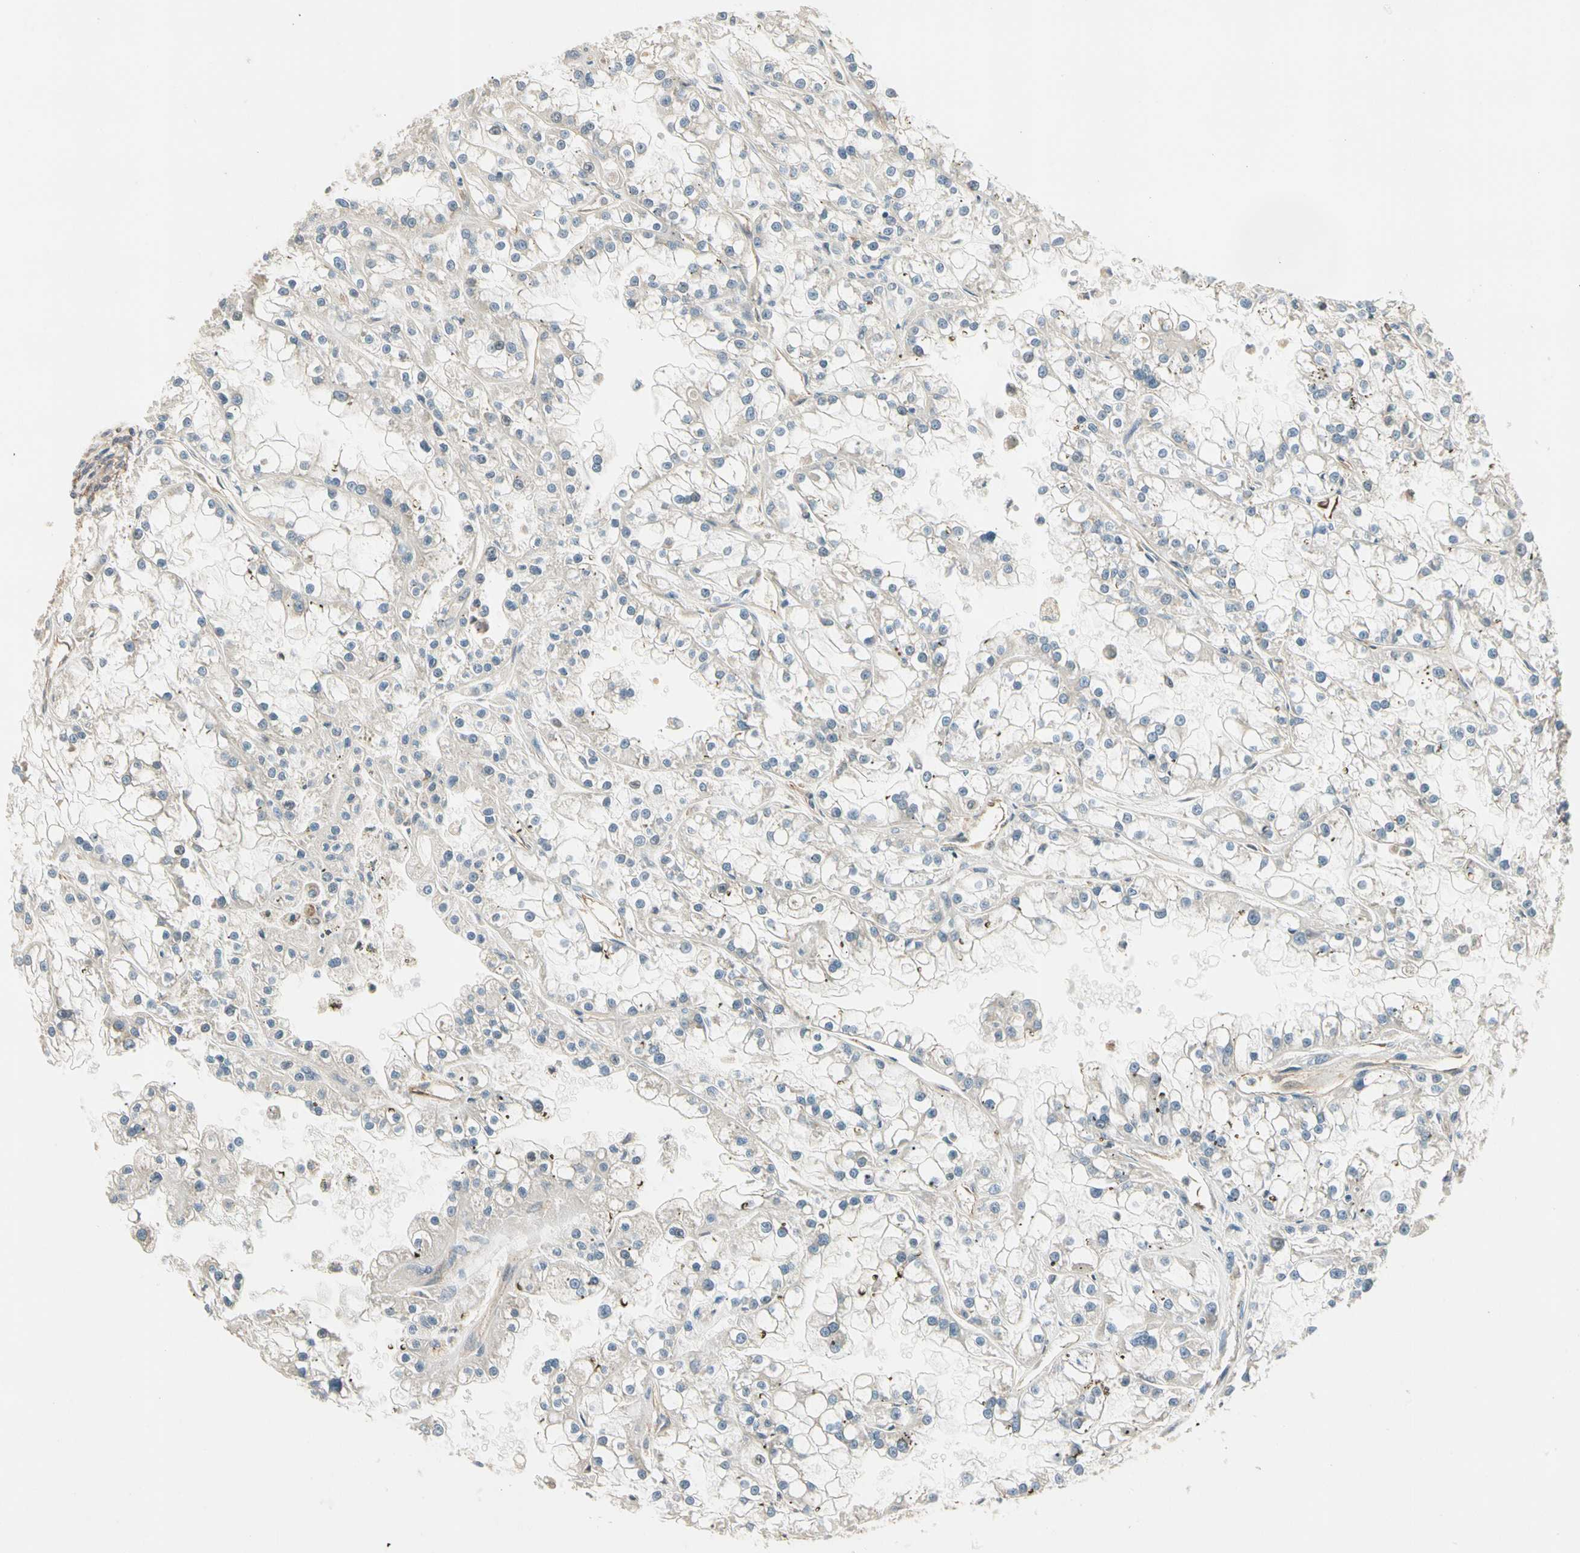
{"staining": {"intensity": "weak", "quantity": "25%-75%", "location": "cytoplasmic/membranous"}, "tissue": "renal cancer", "cell_type": "Tumor cells", "image_type": "cancer", "snomed": [{"axis": "morphology", "description": "Adenocarcinoma, NOS"}, {"axis": "topography", "description": "Kidney"}], "caption": "Renal adenocarcinoma stained with a protein marker displays weak staining in tumor cells.", "gene": "ROCK2", "patient": {"sex": "female", "age": 52}}